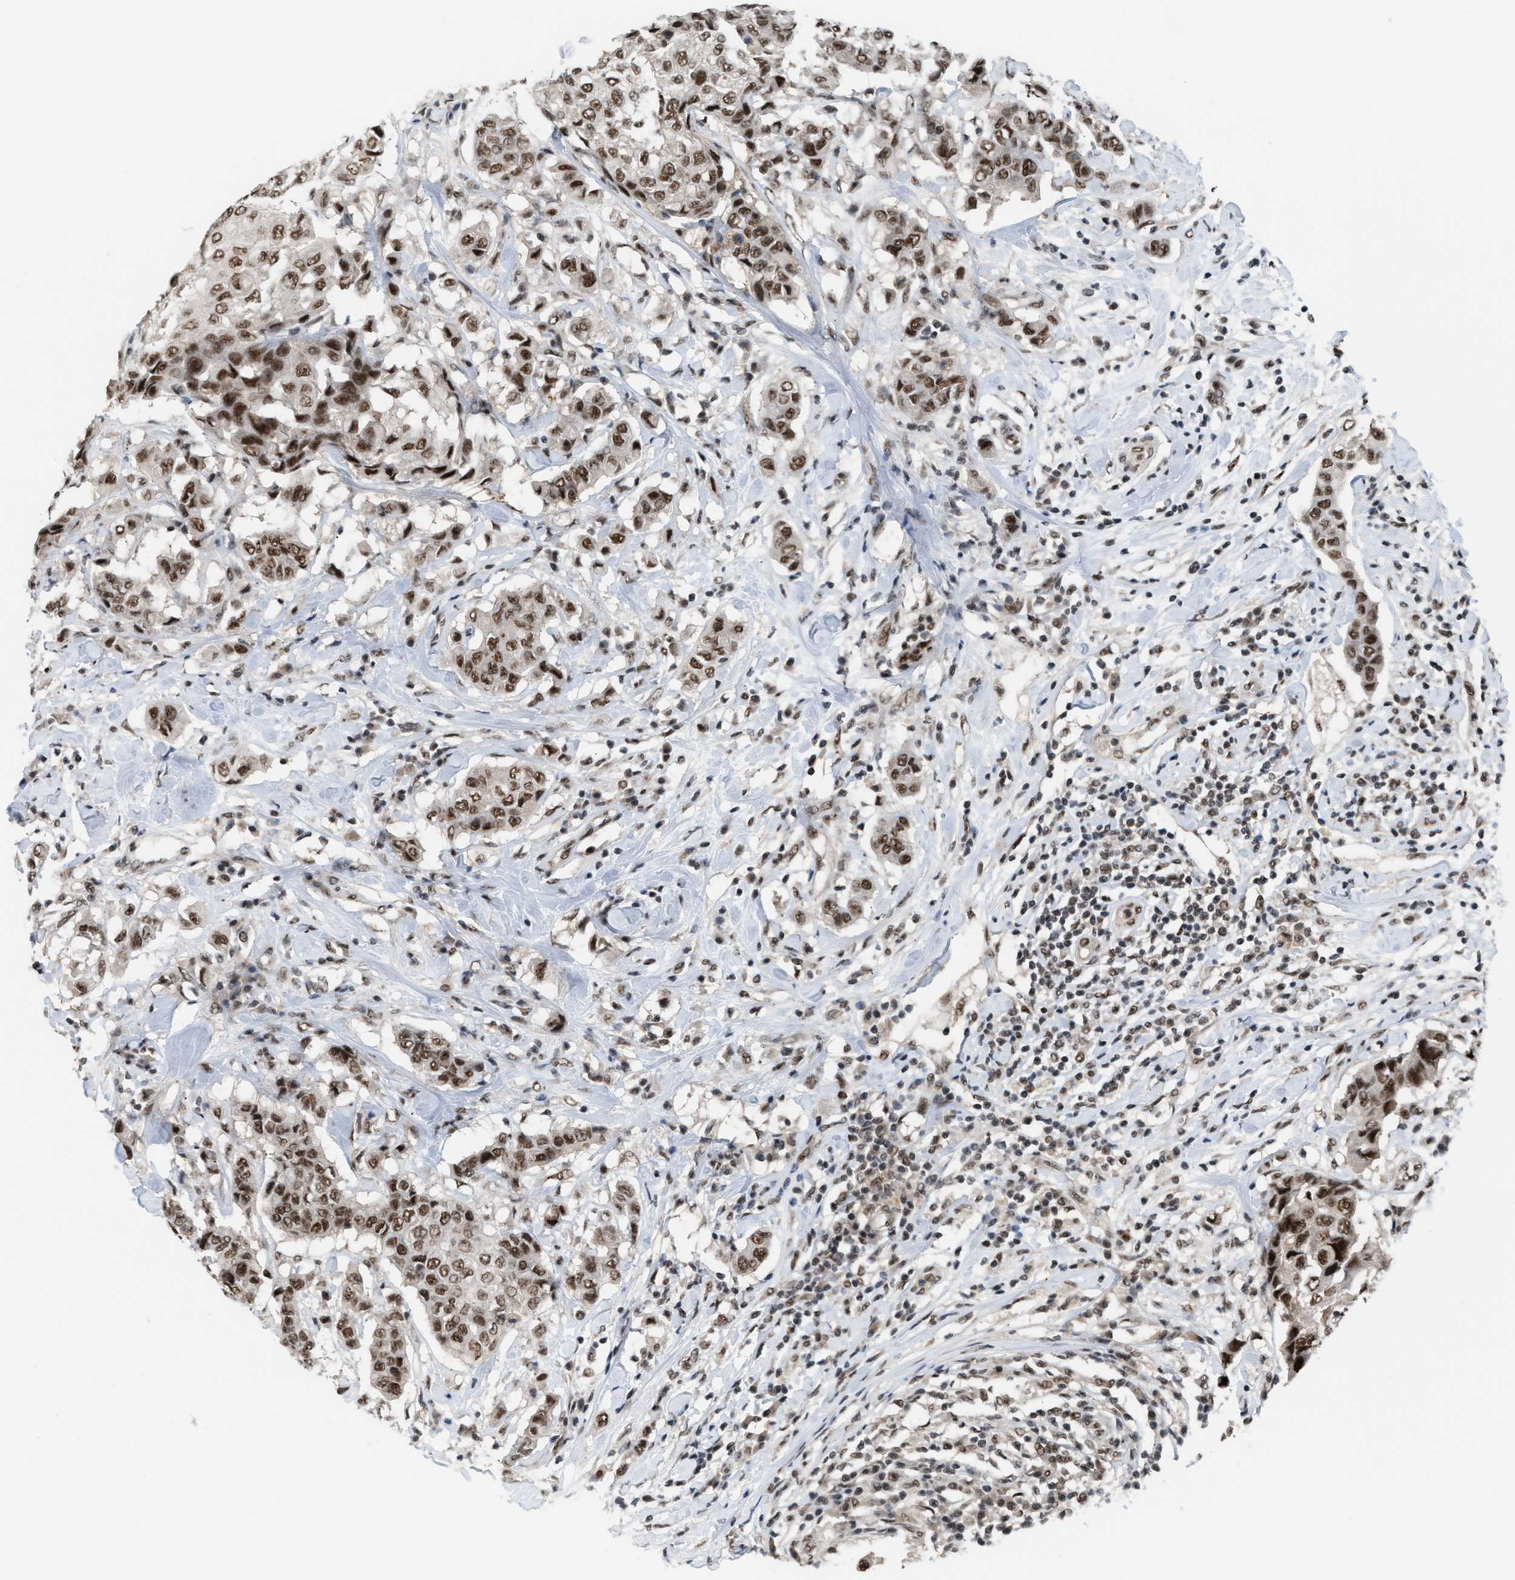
{"staining": {"intensity": "moderate", "quantity": ">75%", "location": "nuclear"}, "tissue": "breast cancer", "cell_type": "Tumor cells", "image_type": "cancer", "snomed": [{"axis": "morphology", "description": "Duct carcinoma"}, {"axis": "topography", "description": "Breast"}], "caption": "Infiltrating ductal carcinoma (breast) stained with a protein marker displays moderate staining in tumor cells.", "gene": "PRPF4", "patient": {"sex": "female", "age": 27}}